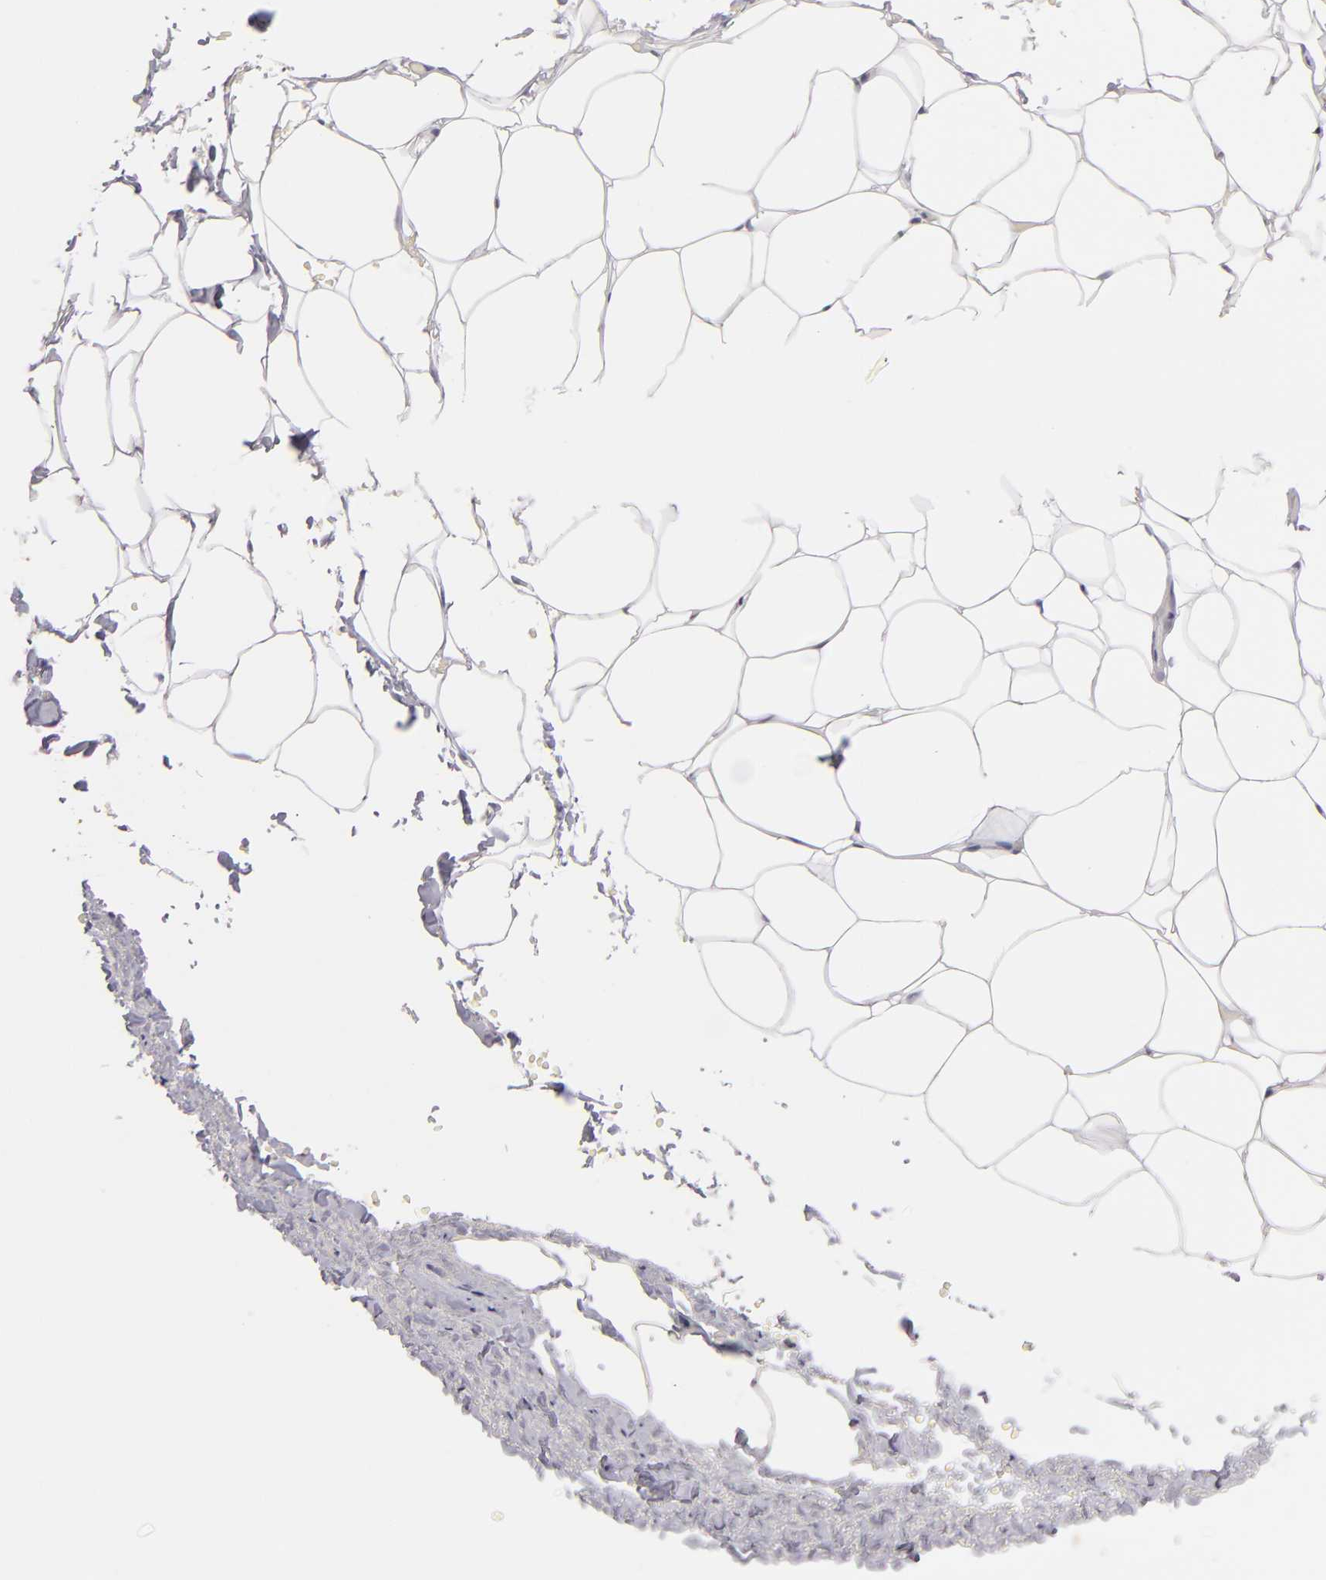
{"staining": {"intensity": "negative", "quantity": "none", "location": "none"}, "tissue": "adipose tissue", "cell_type": "Adipocytes", "image_type": "normal", "snomed": [{"axis": "morphology", "description": "Normal tissue, NOS"}, {"axis": "topography", "description": "Soft tissue"}, {"axis": "topography", "description": "Peripheral nerve tissue"}], "caption": "DAB immunohistochemical staining of unremarkable adipose tissue reveals no significant expression in adipocytes.", "gene": "TNNC1", "patient": {"sex": "female", "age": 68}}